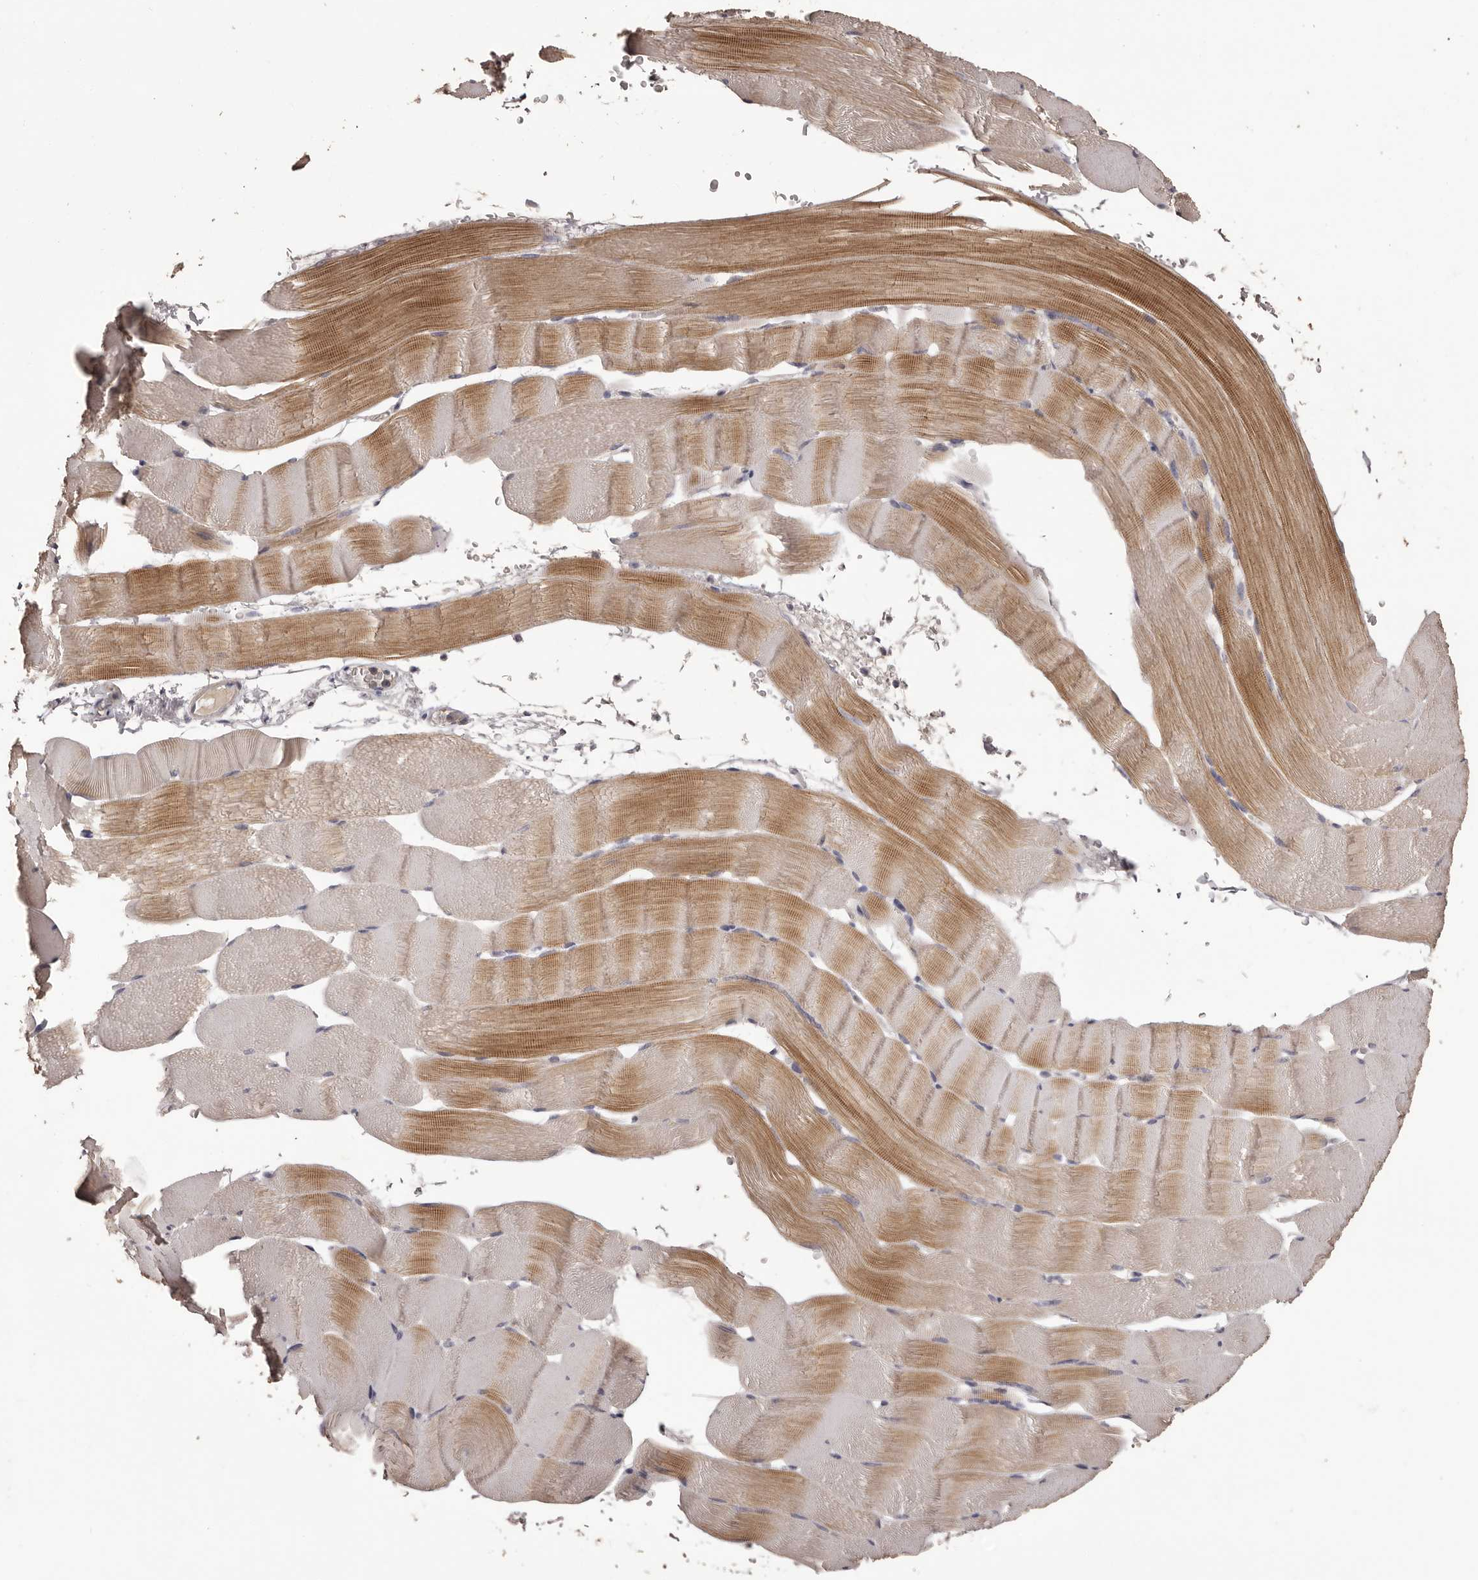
{"staining": {"intensity": "moderate", "quantity": "25%-75%", "location": "cytoplasmic/membranous"}, "tissue": "skeletal muscle", "cell_type": "Myocytes", "image_type": "normal", "snomed": [{"axis": "morphology", "description": "Normal tissue, NOS"}, {"axis": "topography", "description": "Skeletal muscle"}], "caption": "Immunohistochemistry photomicrograph of normal skeletal muscle: skeletal muscle stained using immunohistochemistry reveals medium levels of moderate protein expression localized specifically in the cytoplasmic/membranous of myocytes, appearing as a cytoplasmic/membranous brown color.", "gene": "ETNK1", "patient": {"sex": "male", "age": 62}}